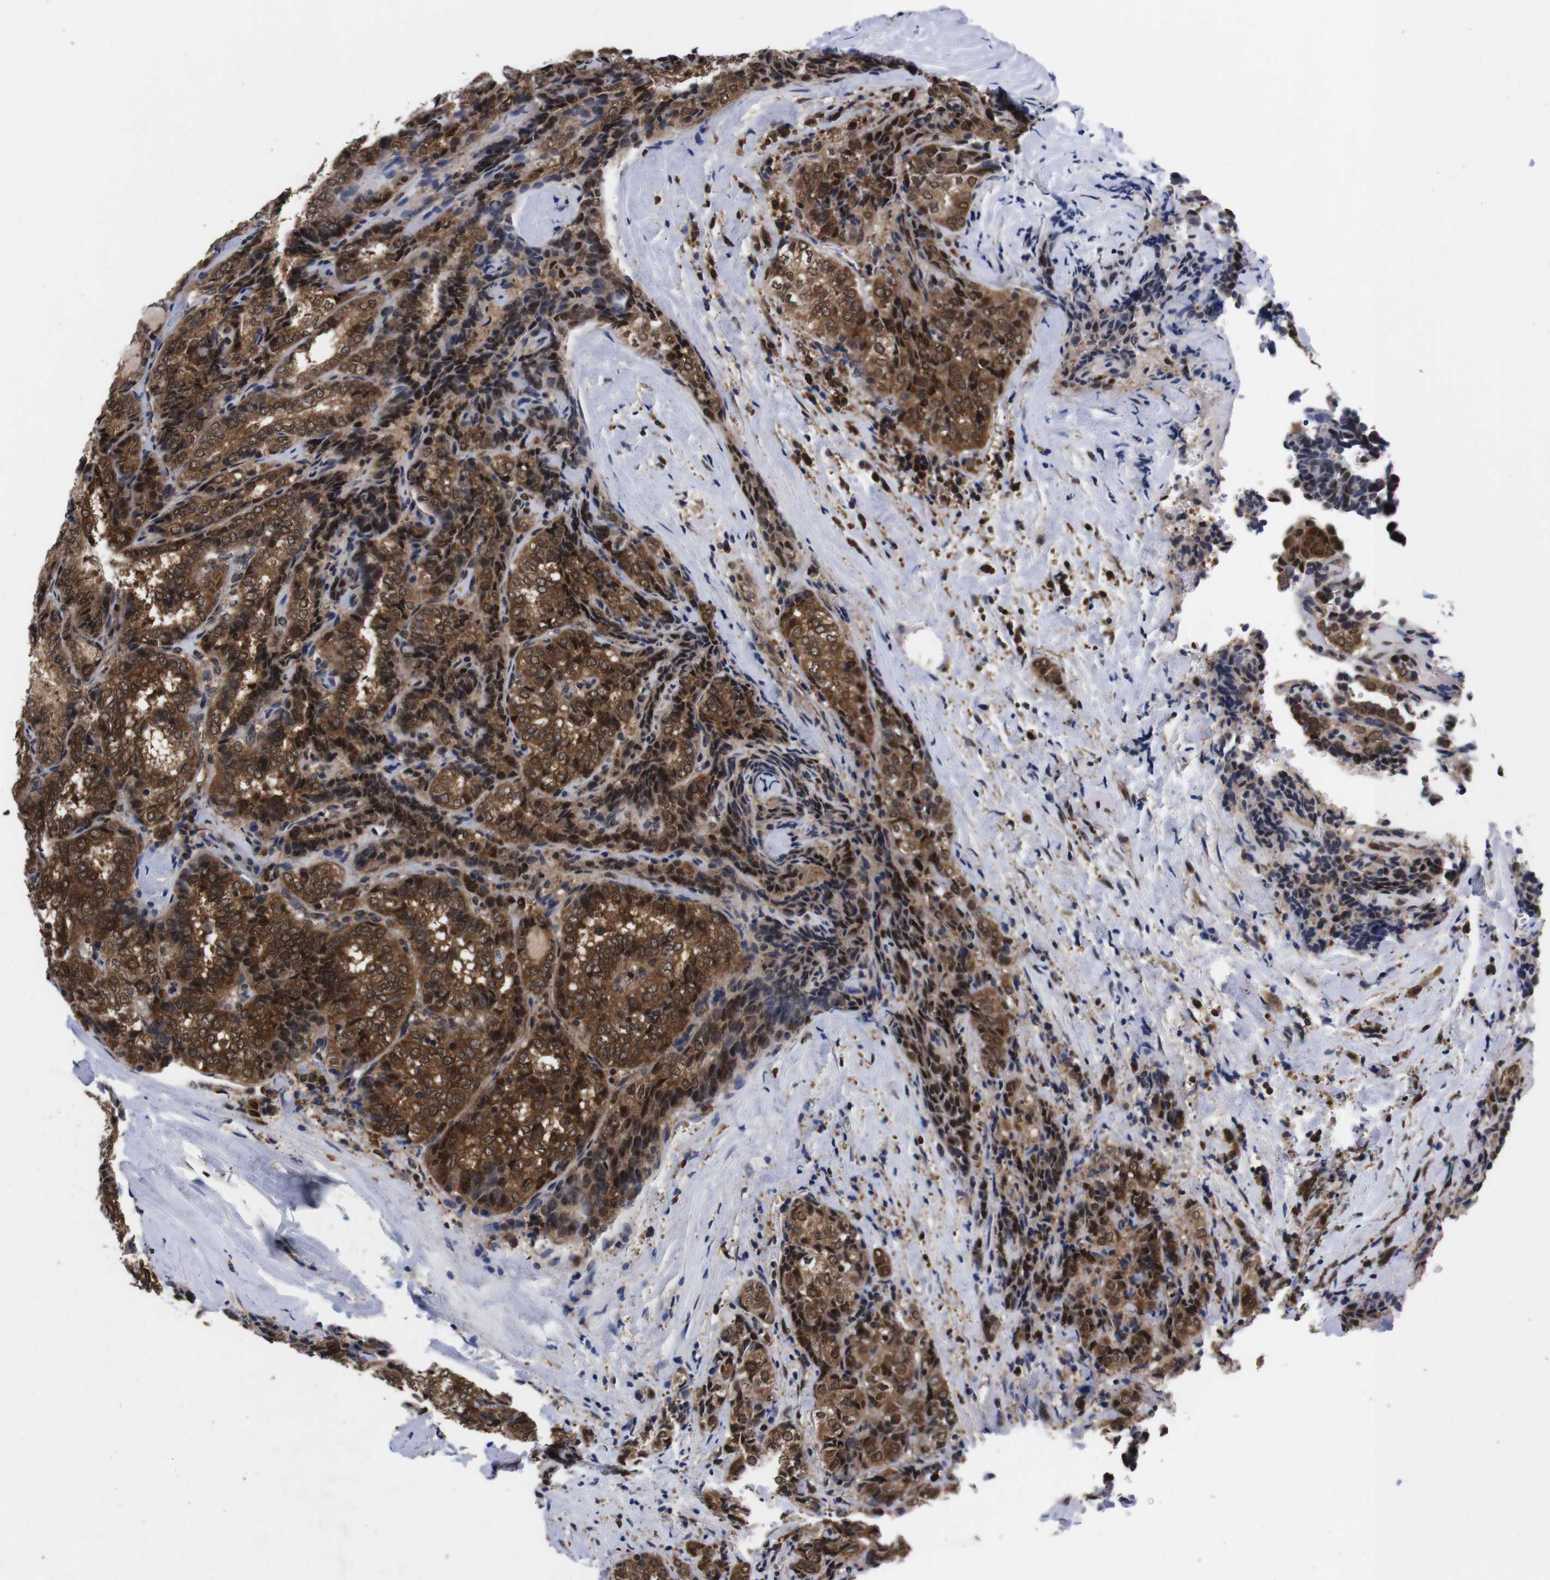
{"staining": {"intensity": "strong", "quantity": ">75%", "location": "cytoplasmic/membranous,nuclear"}, "tissue": "thyroid cancer", "cell_type": "Tumor cells", "image_type": "cancer", "snomed": [{"axis": "morphology", "description": "Normal tissue, NOS"}, {"axis": "morphology", "description": "Papillary adenocarcinoma, NOS"}, {"axis": "topography", "description": "Thyroid gland"}], "caption": "High-power microscopy captured an immunohistochemistry (IHC) image of thyroid papillary adenocarcinoma, revealing strong cytoplasmic/membranous and nuclear expression in about >75% of tumor cells.", "gene": "UBQLN2", "patient": {"sex": "female", "age": 30}}